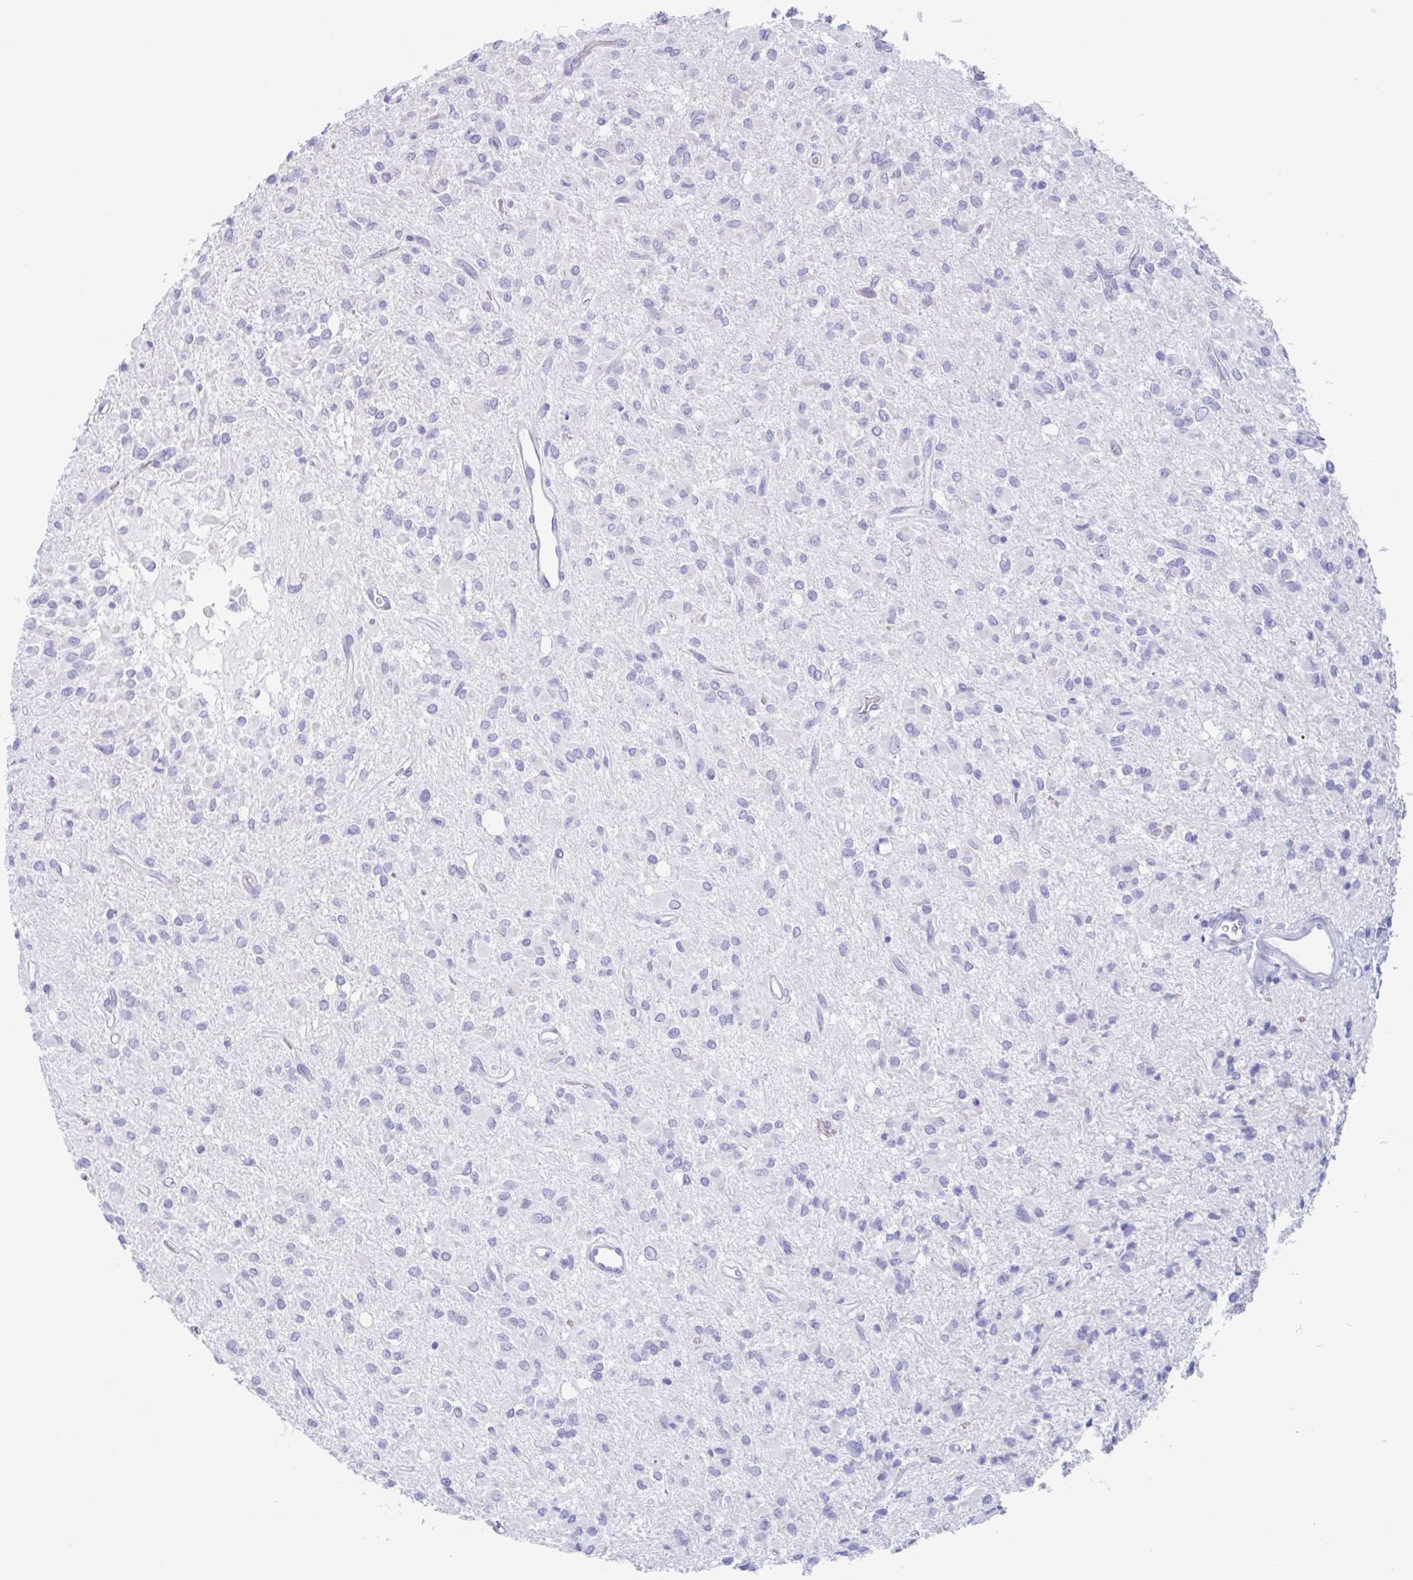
{"staining": {"intensity": "negative", "quantity": "none", "location": "none"}, "tissue": "glioma", "cell_type": "Tumor cells", "image_type": "cancer", "snomed": [{"axis": "morphology", "description": "Glioma, malignant, Low grade"}, {"axis": "topography", "description": "Brain"}], "caption": "A micrograph of glioma stained for a protein exhibits no brown staining in tumor cells.", "gene": "CPTP", "patient": {"sex": "female", "age": 33}}